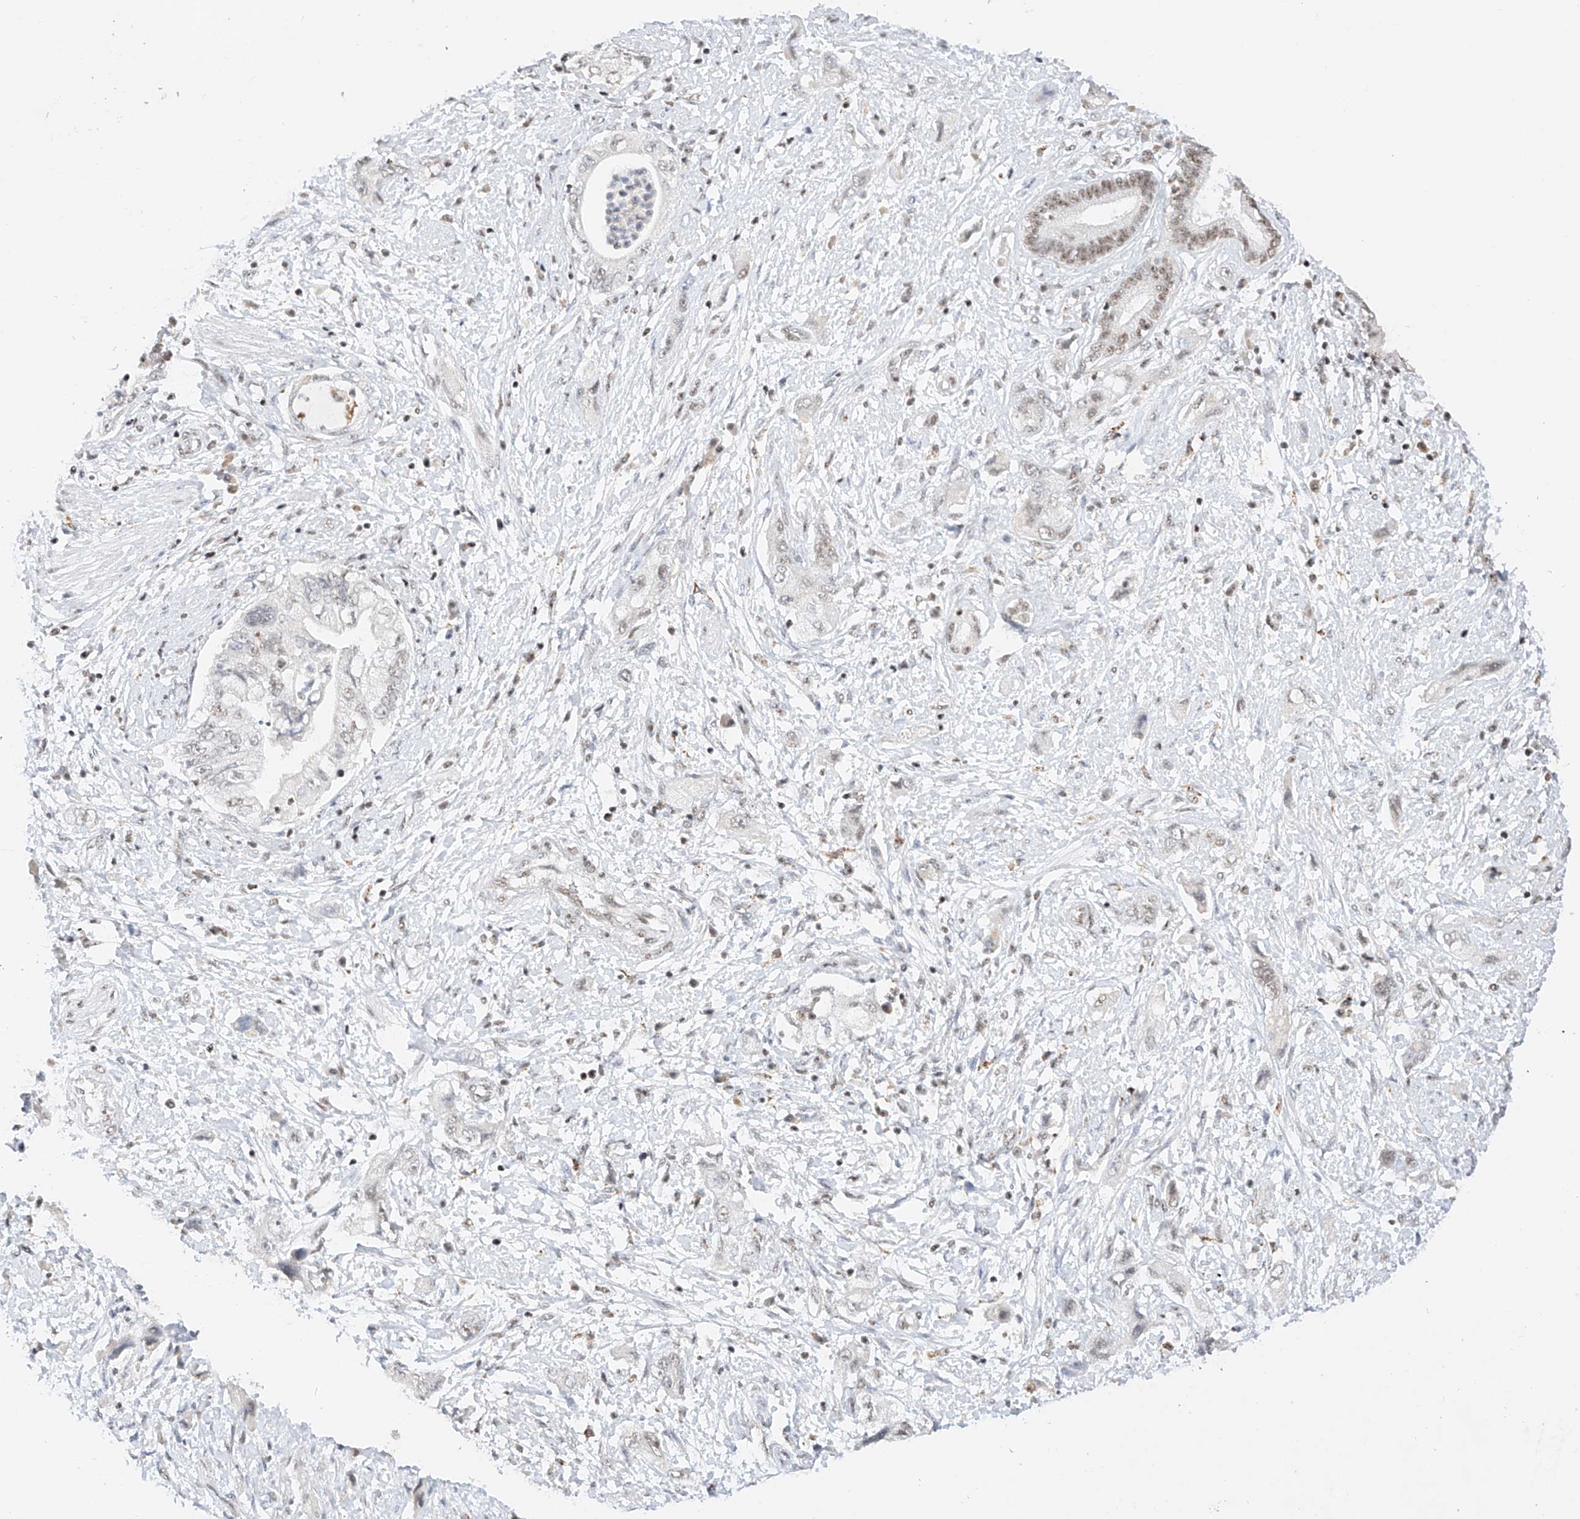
{"staining": {"intensity": "moderate", "quantity": ">75%", "location": "nuclear"}, "tissue": "pancreatic cancer", "cell_type": "Tumor cells", "image_type": "cancer", "snomed": [{"axis": "morphology", "description": "Adenocarcinoma, NOS"}, {"axis": "topography", "description": "Pancreas"}], "caption": "High-power microscopy captured an immunohistochemistry (IHC) histopathology image of pancreatic adenocarcinoma, revealing moderate nuclear expression in about >75% of tumor cells.", "gene": "NRF1", "patient": {"sex": "female", "age": 73}}